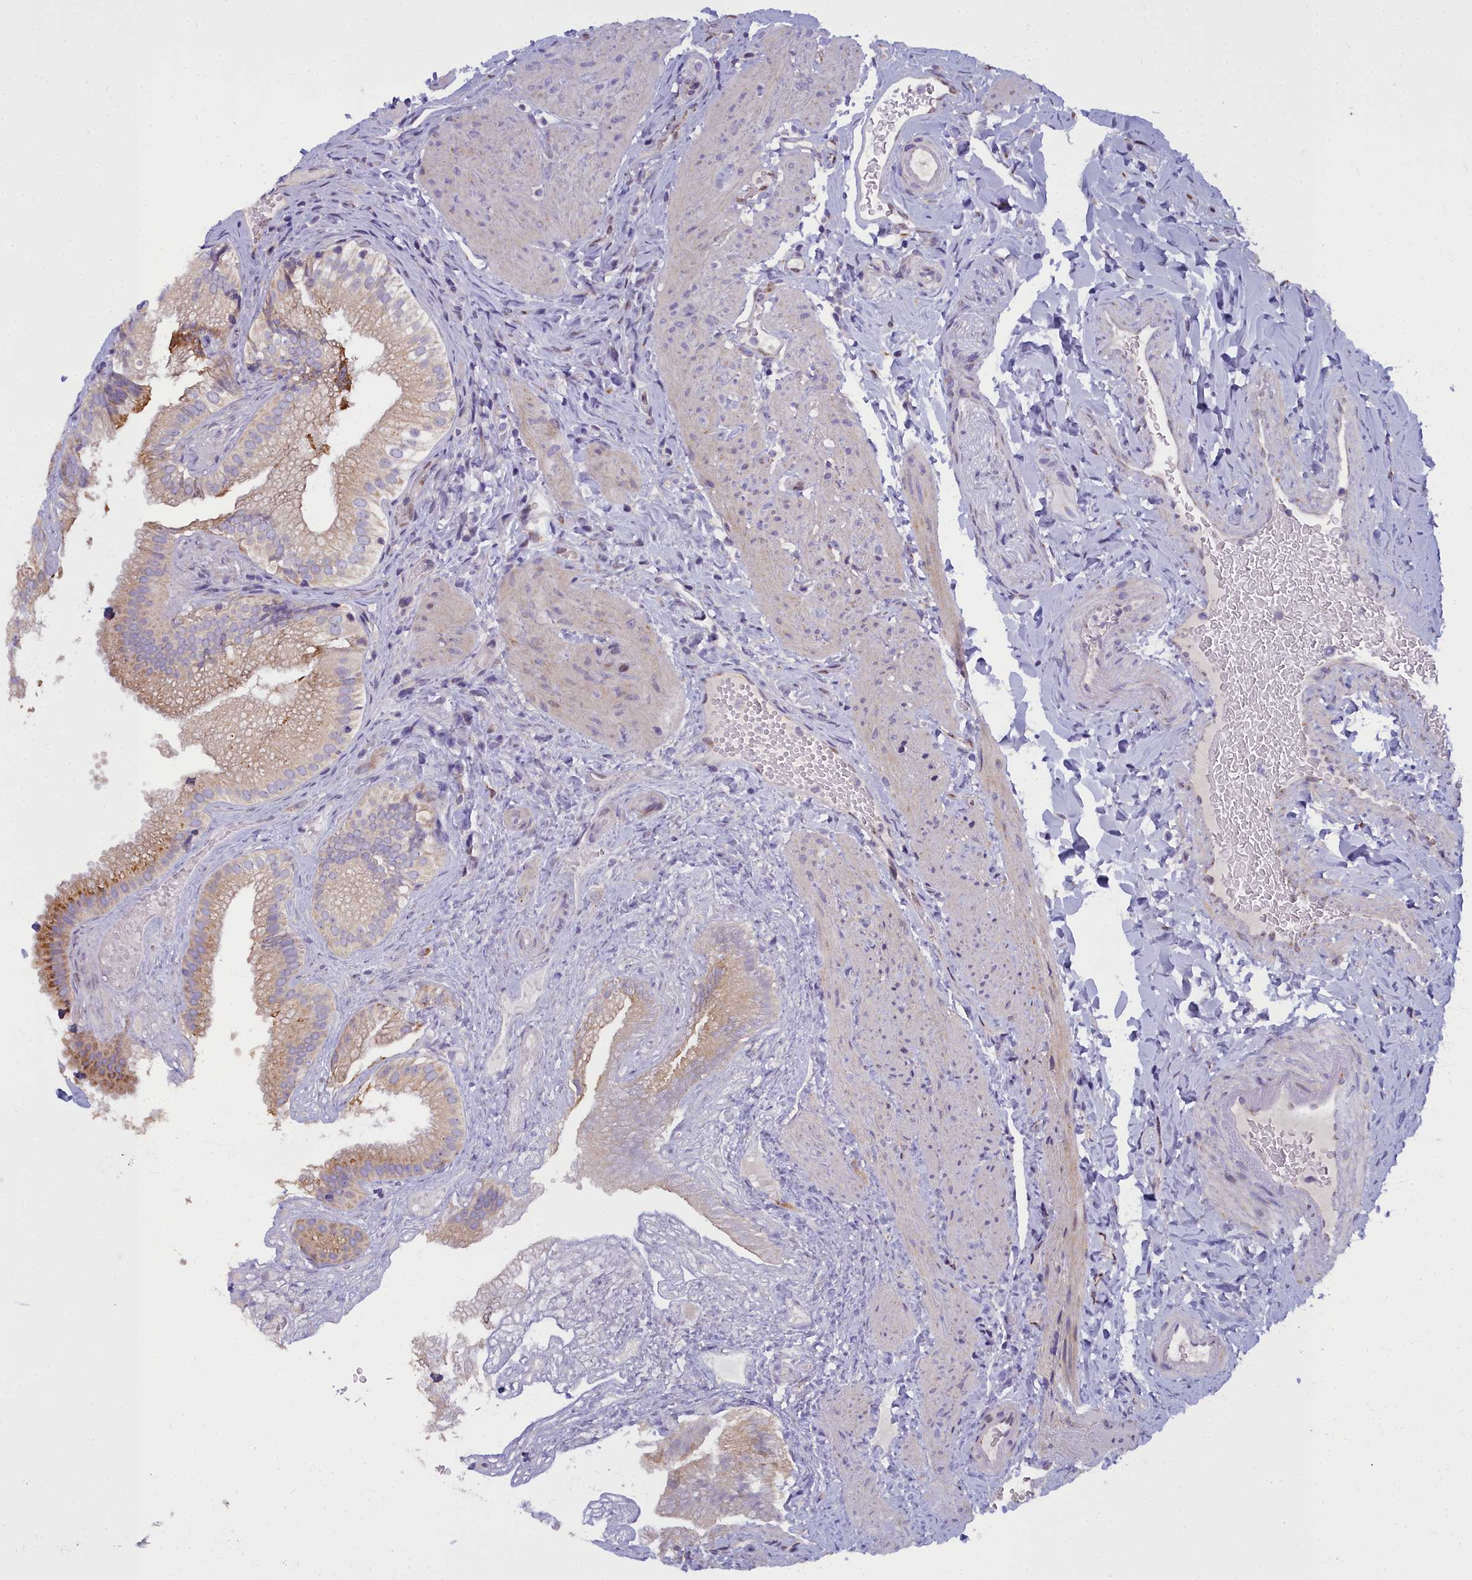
{"staining": {"intensity": "moderate", "quantity": "25%-75%", "location": "cytoplasmic/membranous"}, "tissue": "gallbladder", "cell_type": "Glandular cells", "image_type": "normal", "snomed": [{"axis": "morphology", "description": "Normal tissue, NOS"}, {"axis": "topography", "description": "Gallbladder"}], "caption": "Immunohistochemistry (IHC) staining of benign gallbladder, which displays medium levels of moderate cytoplasmic/membranous positivity in approximately 25%-75% of glandular cells indicating moderate cytoplasmic/membranous protein positivity. The staining was performed using DAB (brown) for protein detection and nuclei were counterstained in hematoxylin (blue).", "gene": "WDPCP", "patient": {"sex": "female", "age": 30}}